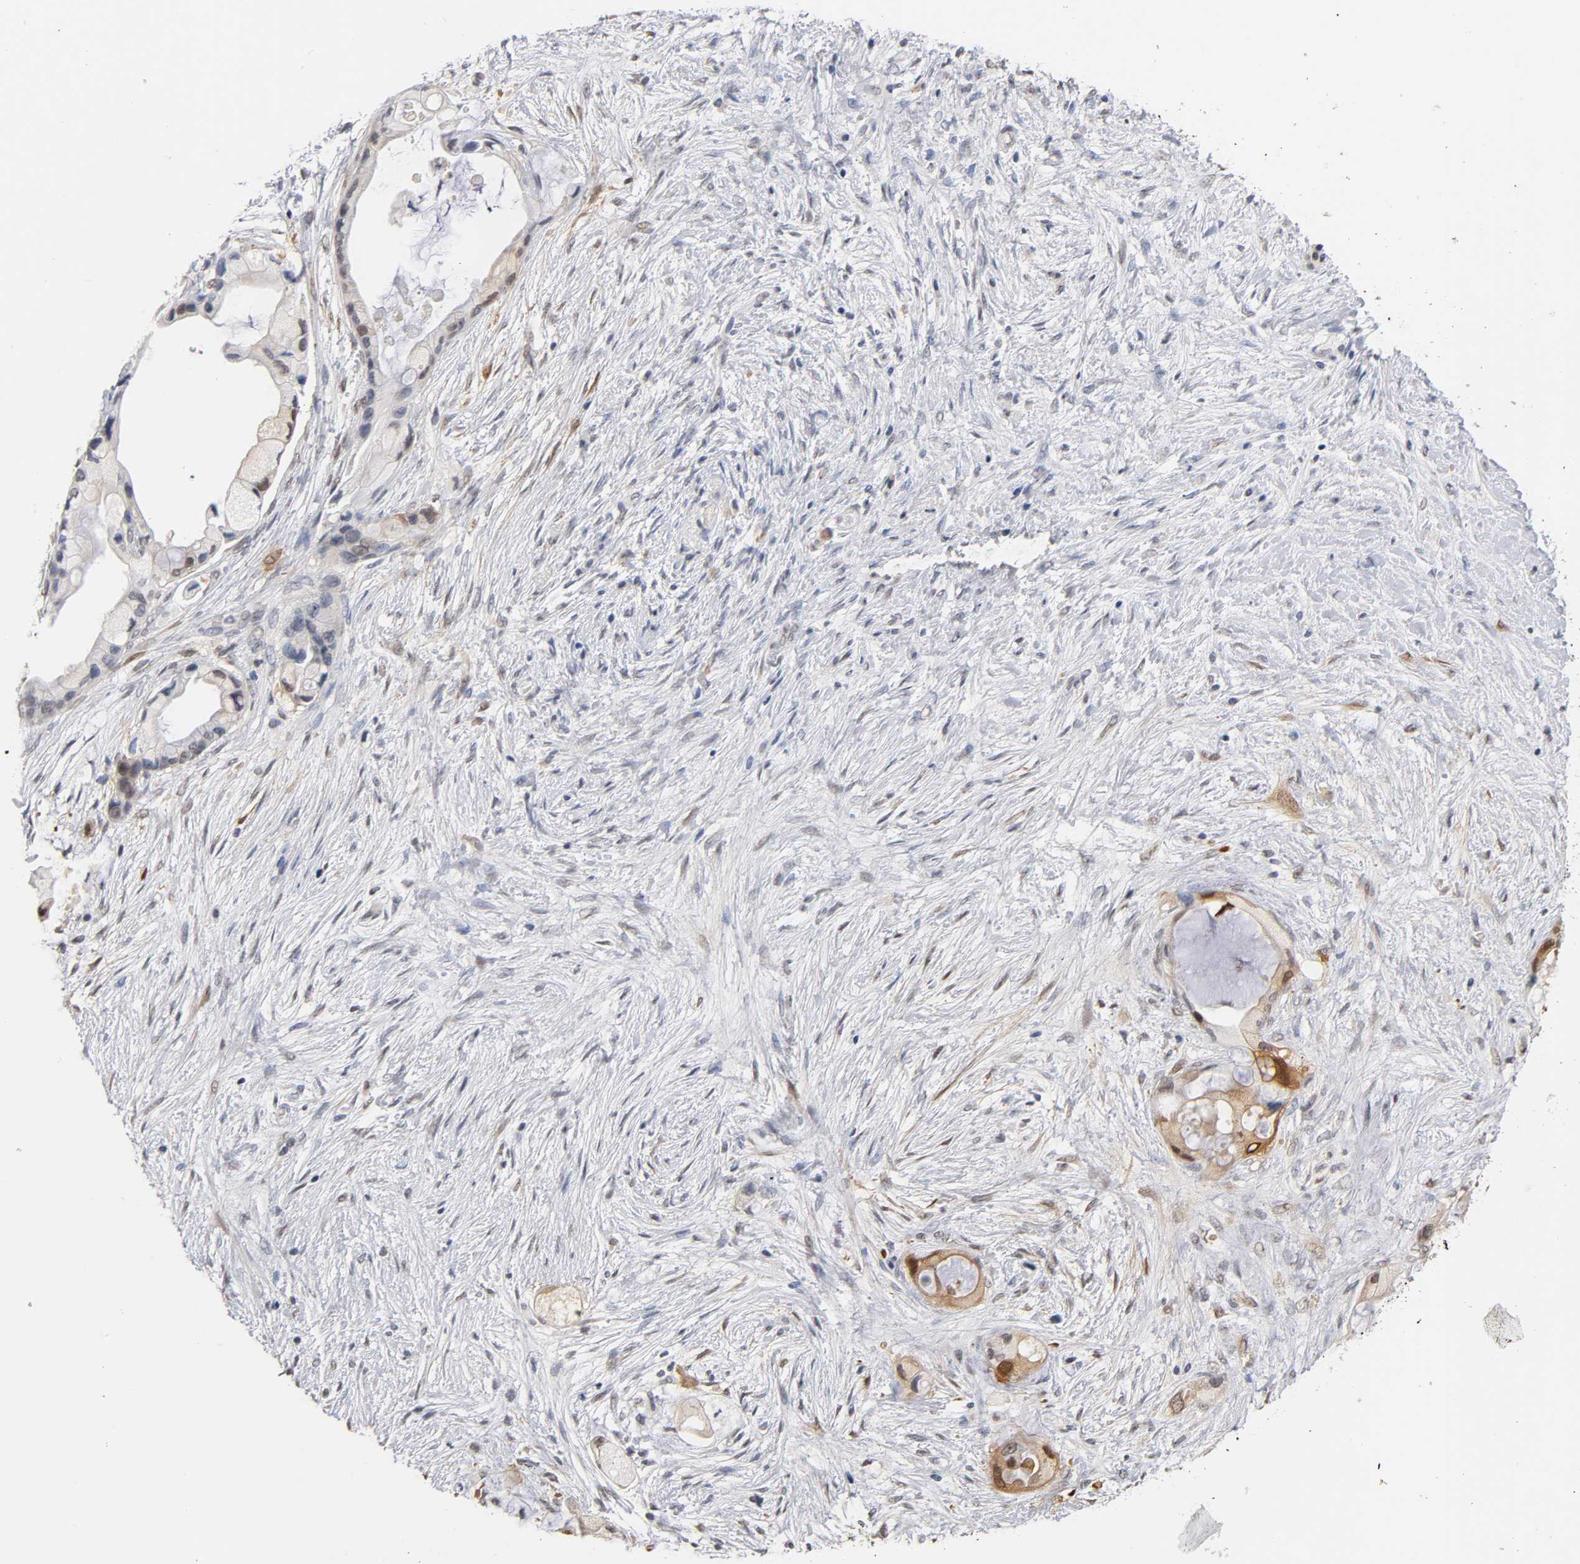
{"staining": {"intensity": "moderate", "quantity": "25%-75%", "location": "cytoplasmic/membranous,nuclear"}, "tissue": "pancreatic cancer", "cell_type": "Tumor cells", "image_type": "cancer", "snomed": [{"axis": "morphology", "description": "Adenocarcinoma, NOS"}, {"axis": "topography", "description": "Pancreas"}], "caption": "Immunohistochemistry (IHC) of pancreatic adenocarcinoma displays medium levels of moderate cytoplasmic/membranous and nuclear staining in about 25%-75% of tumor cells. (Brightfield microscopy of DAB IHC at high magnification).", "gene": "CRABP2", "patient": {"sex": "female", "age": 59}}